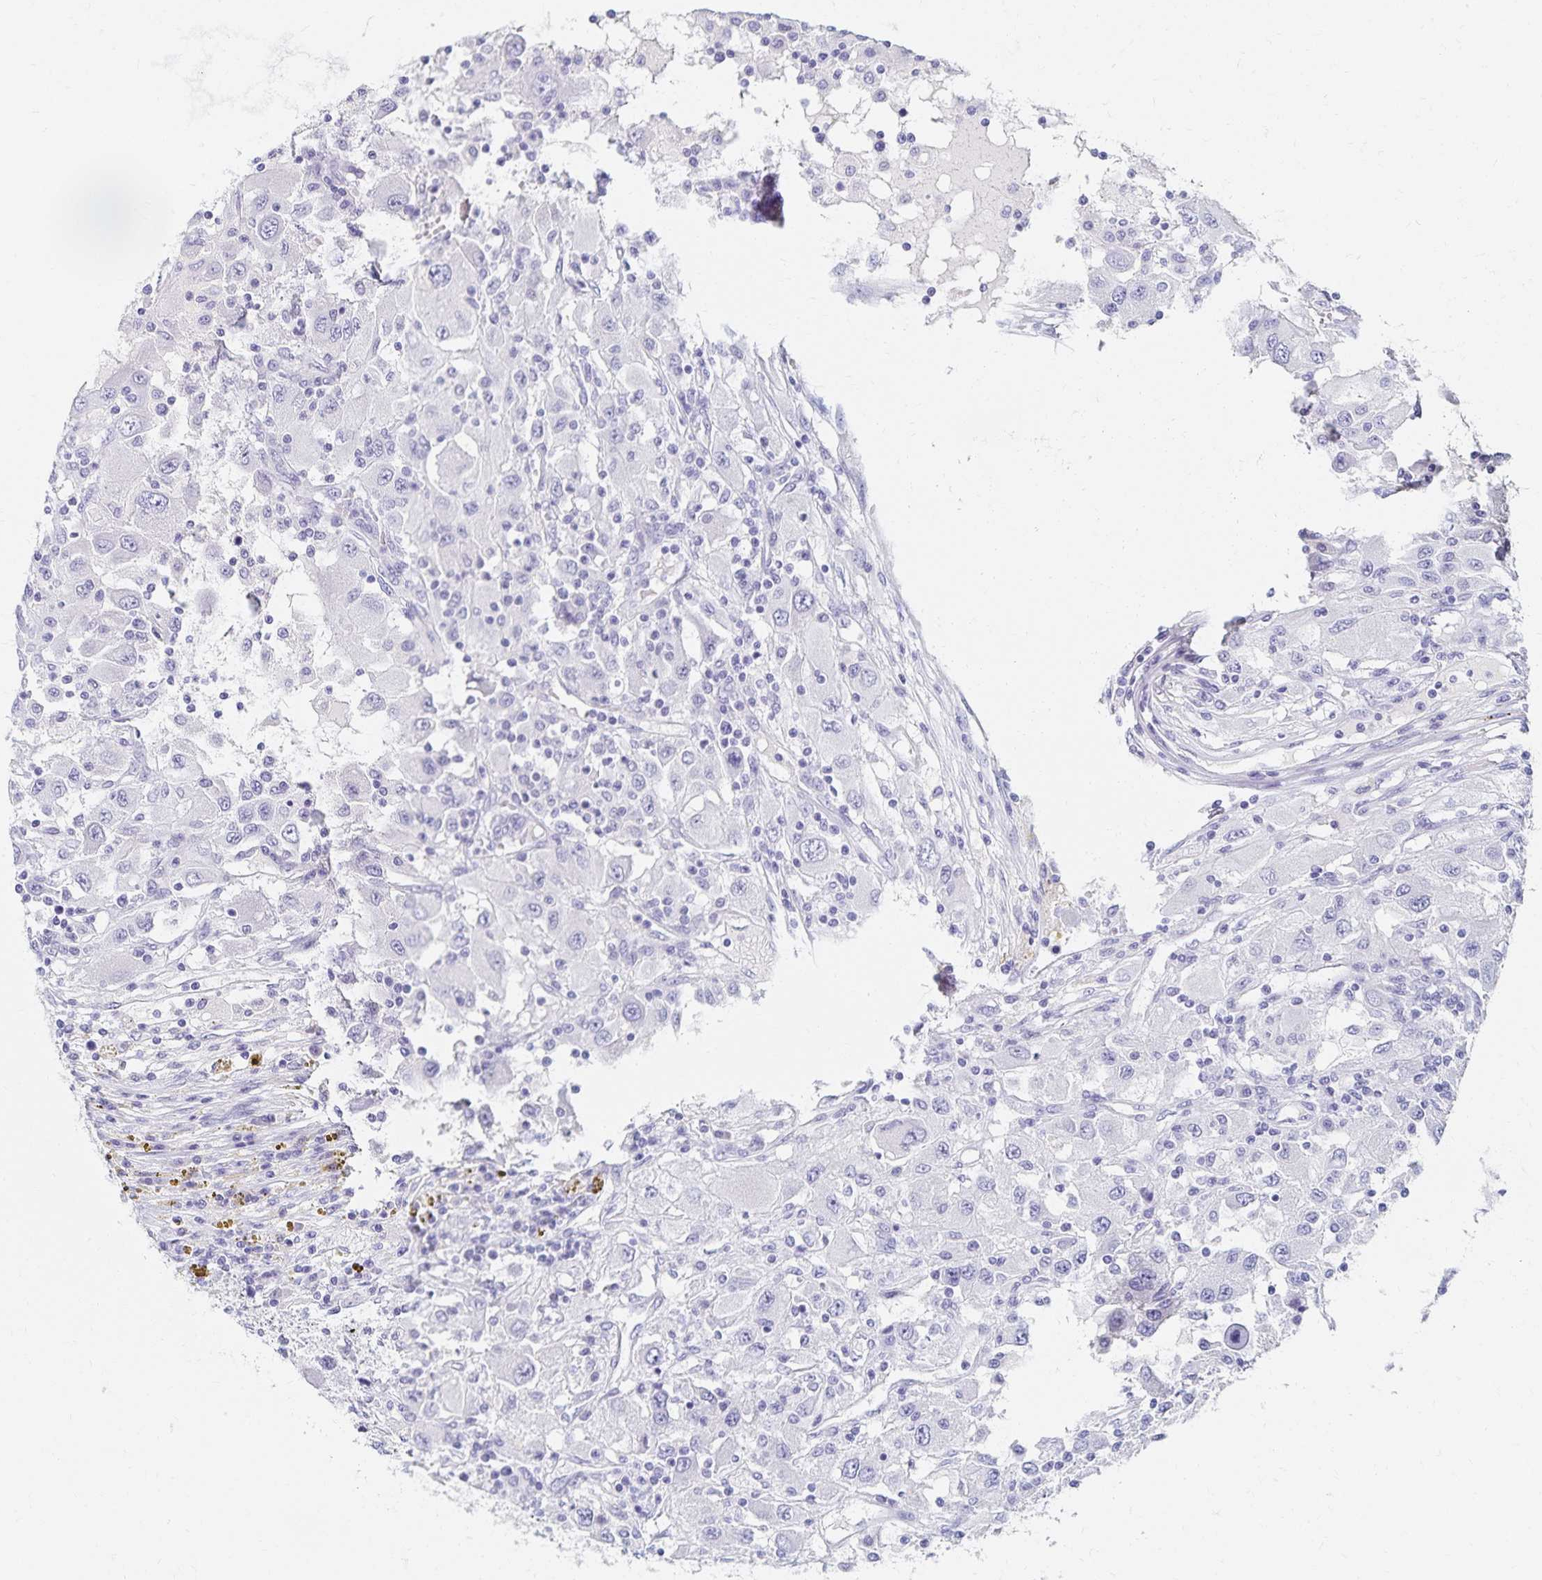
{"staining": {"intensity": "negative", "quantity": "none", "location": "none"}, "tissue": "renal cancer", "cell_type": "Tumor cells", "image_type": "cancer", "snomed": [{"axis": "morphology", "description": "Adenocarcinoma, NOS"}, {"axis": "topography", "description": "Kidney"}], "caption": "Tumor cells show no significant protein staining in renal adenocarcinoma.", "gene": "C2orf50", "patient": {"sex": "female", "age": 67}}